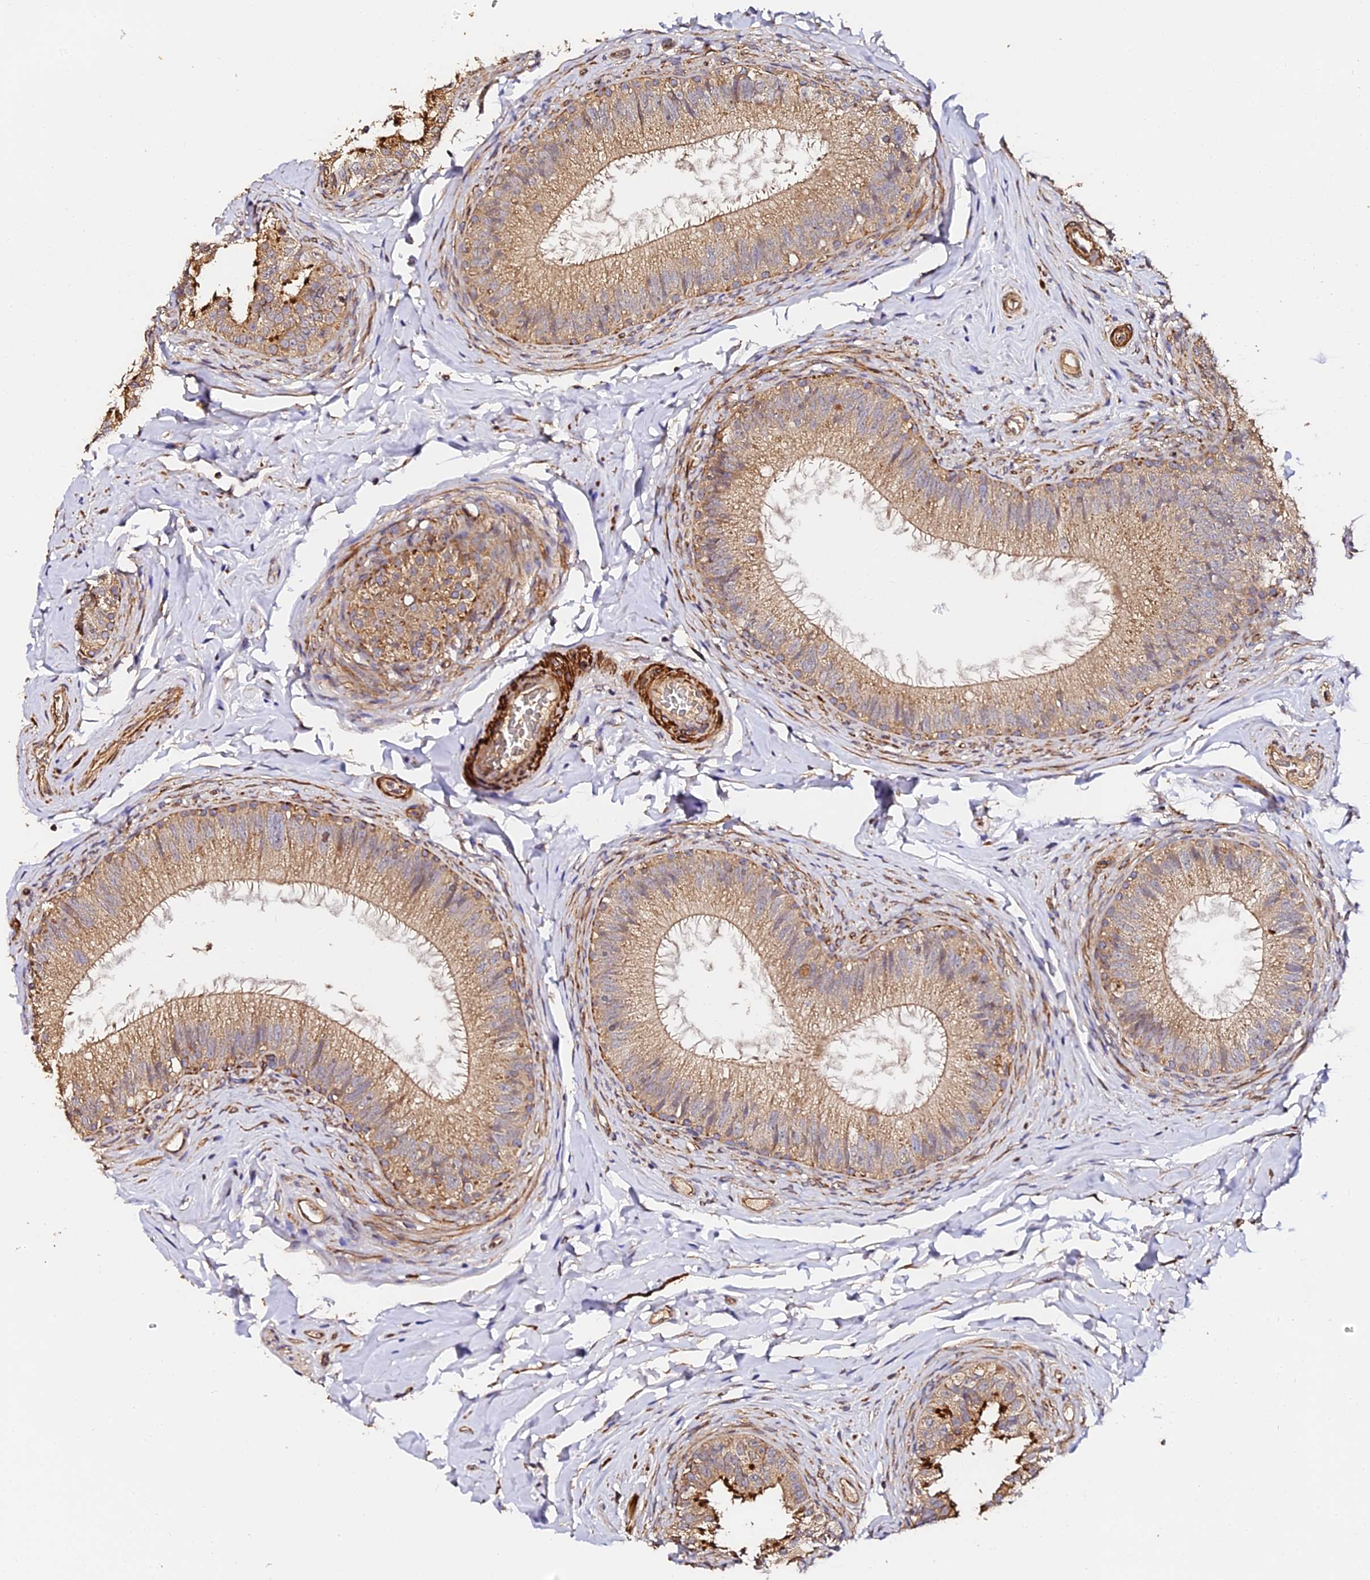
{"staining": {"intensity": "moderate", "quantity": ">75%", "location": "cytoplasmic/membranous"}, "tissue": "epididymis", "cell_type": "Glandular cells", "image_type": "normal", "snomed": [{"axis": "morphology", "description": "Normal tissue, NOS"}, {"axis": "topography", "description": "Epididymis"}], "caption": "Moderate cytoplasmic/membranous expression is identified in approximately >75% of glandular cells in unremarkable epididymis.", "gene": "TDO2", "patient": {"sex": "male", "age": 49}}